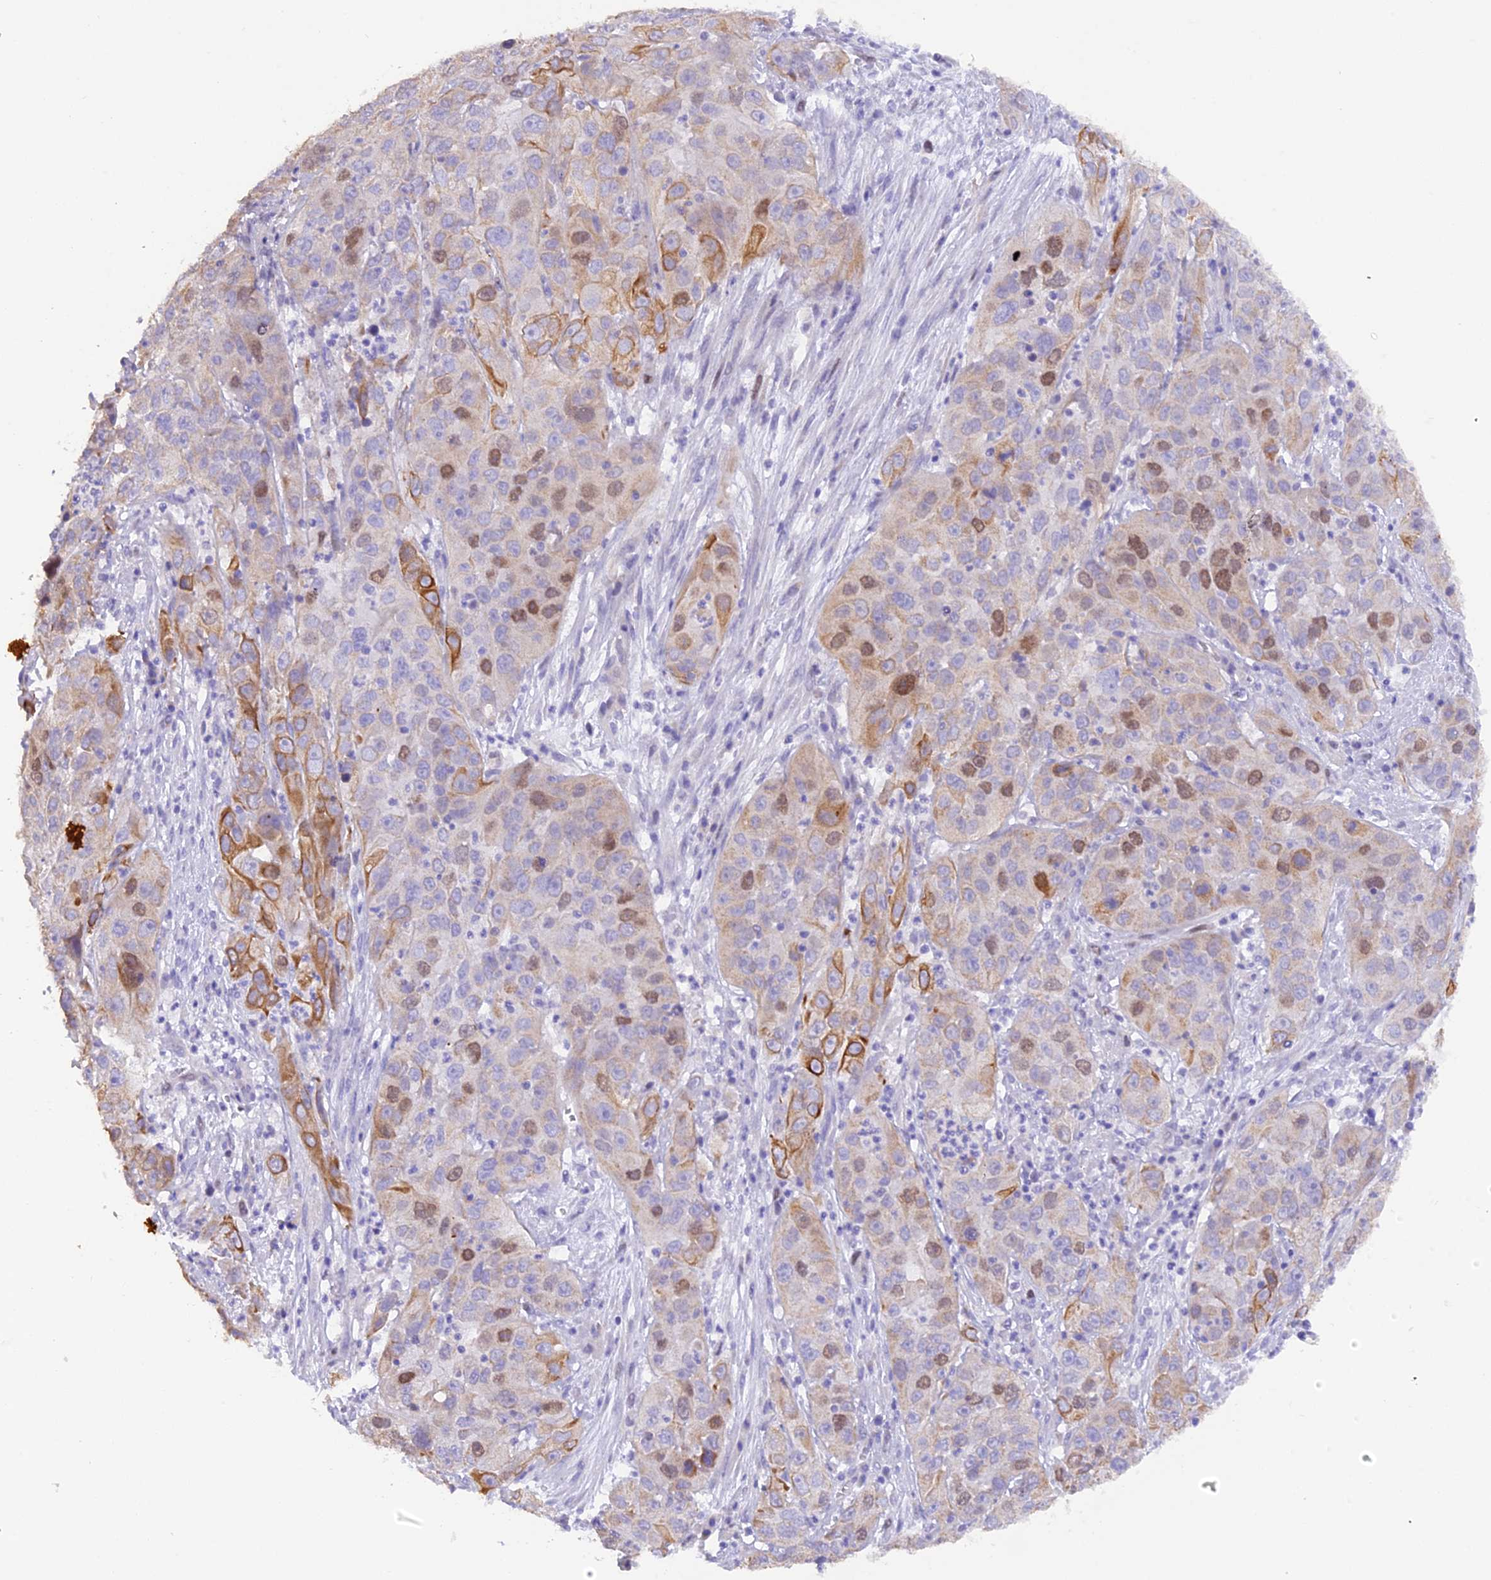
{"staining": {"intensity": "moderate", "quantity": "<25%", "location": "cytoplasmic/membranous,nuclear"}, "tissue": "cervical cancer", "cell_type": "Tumor cells", "image_type": "cancer", "snomed": [{"axis": "morphology", "description": "Squamous cell carcinoma, NOS"}, {"axis": "topography", "description": "Cervix"}], "caption": "Immunohistochemical staining of cervical squamous cell carcinoma exhibits low levels of moderate cytoplasmic/membranous and nuclear staining in about <25% of tumor cells.", "gene": "PKIA", "patient": {"sex": "female", "age": 32}}